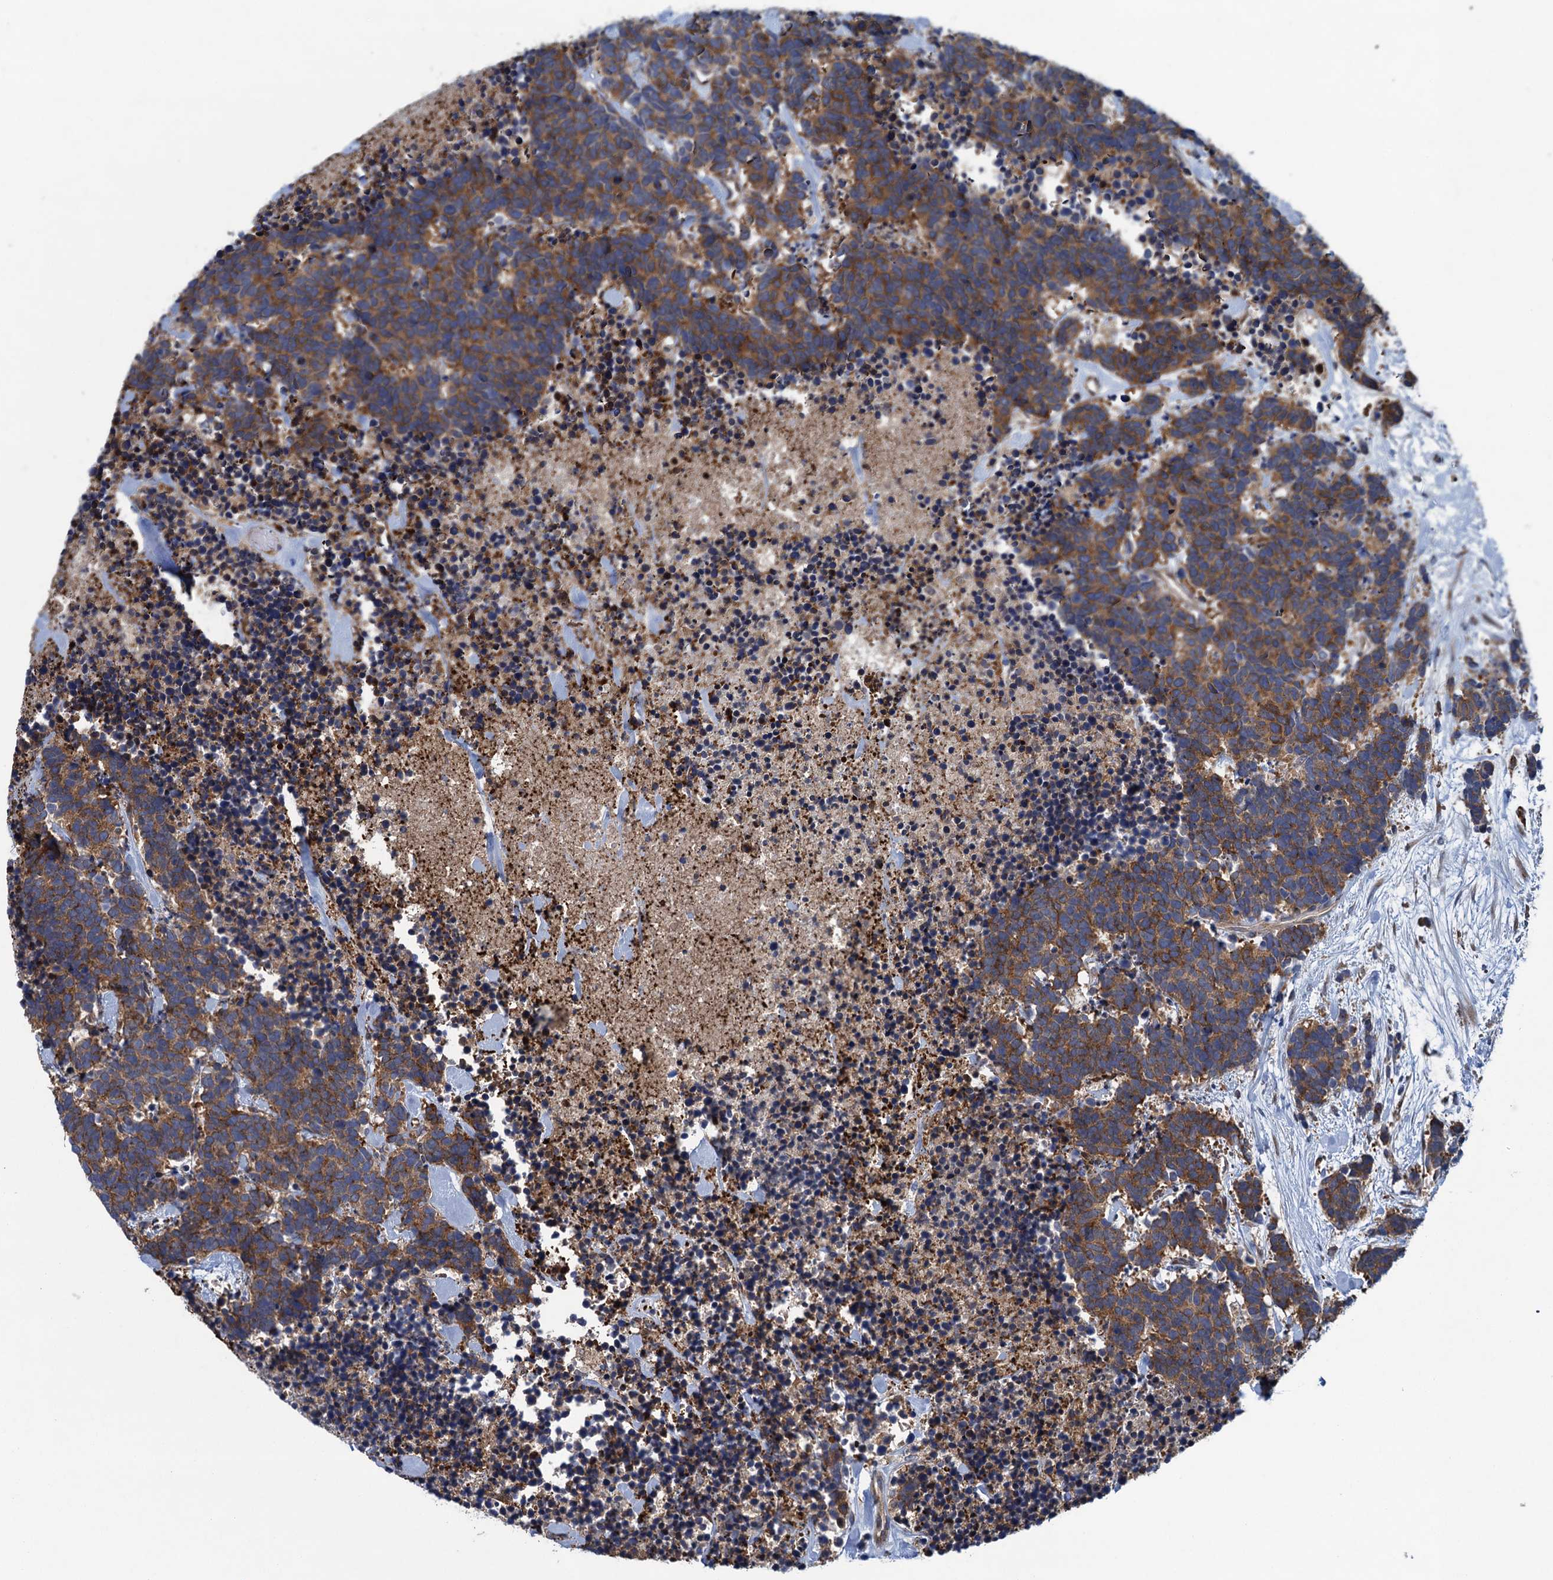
{"staining": {"intensity": "moderate", "quantity": ">75%", "location": "cytoplasmic/membranous"}, "tissue": "carcinoid", "cell_type": "Tumor cells", "image_type": "cancer", "snomed": [{"axis": "morphology", "description": "Carcinoma, NOS"}, {"axis": "morphology", "description": "Carcinoid, malignant, NOS"}, {"axis": "topography", "description": "Prostate"}], "caption": "Carcinoid stained with a brown dye reveals moderate cytoplasmic/membranous positive expression in about >75% of tumor cells.", "gene": "CNTN5", "patient": {"sex": "male", "age": 57}}